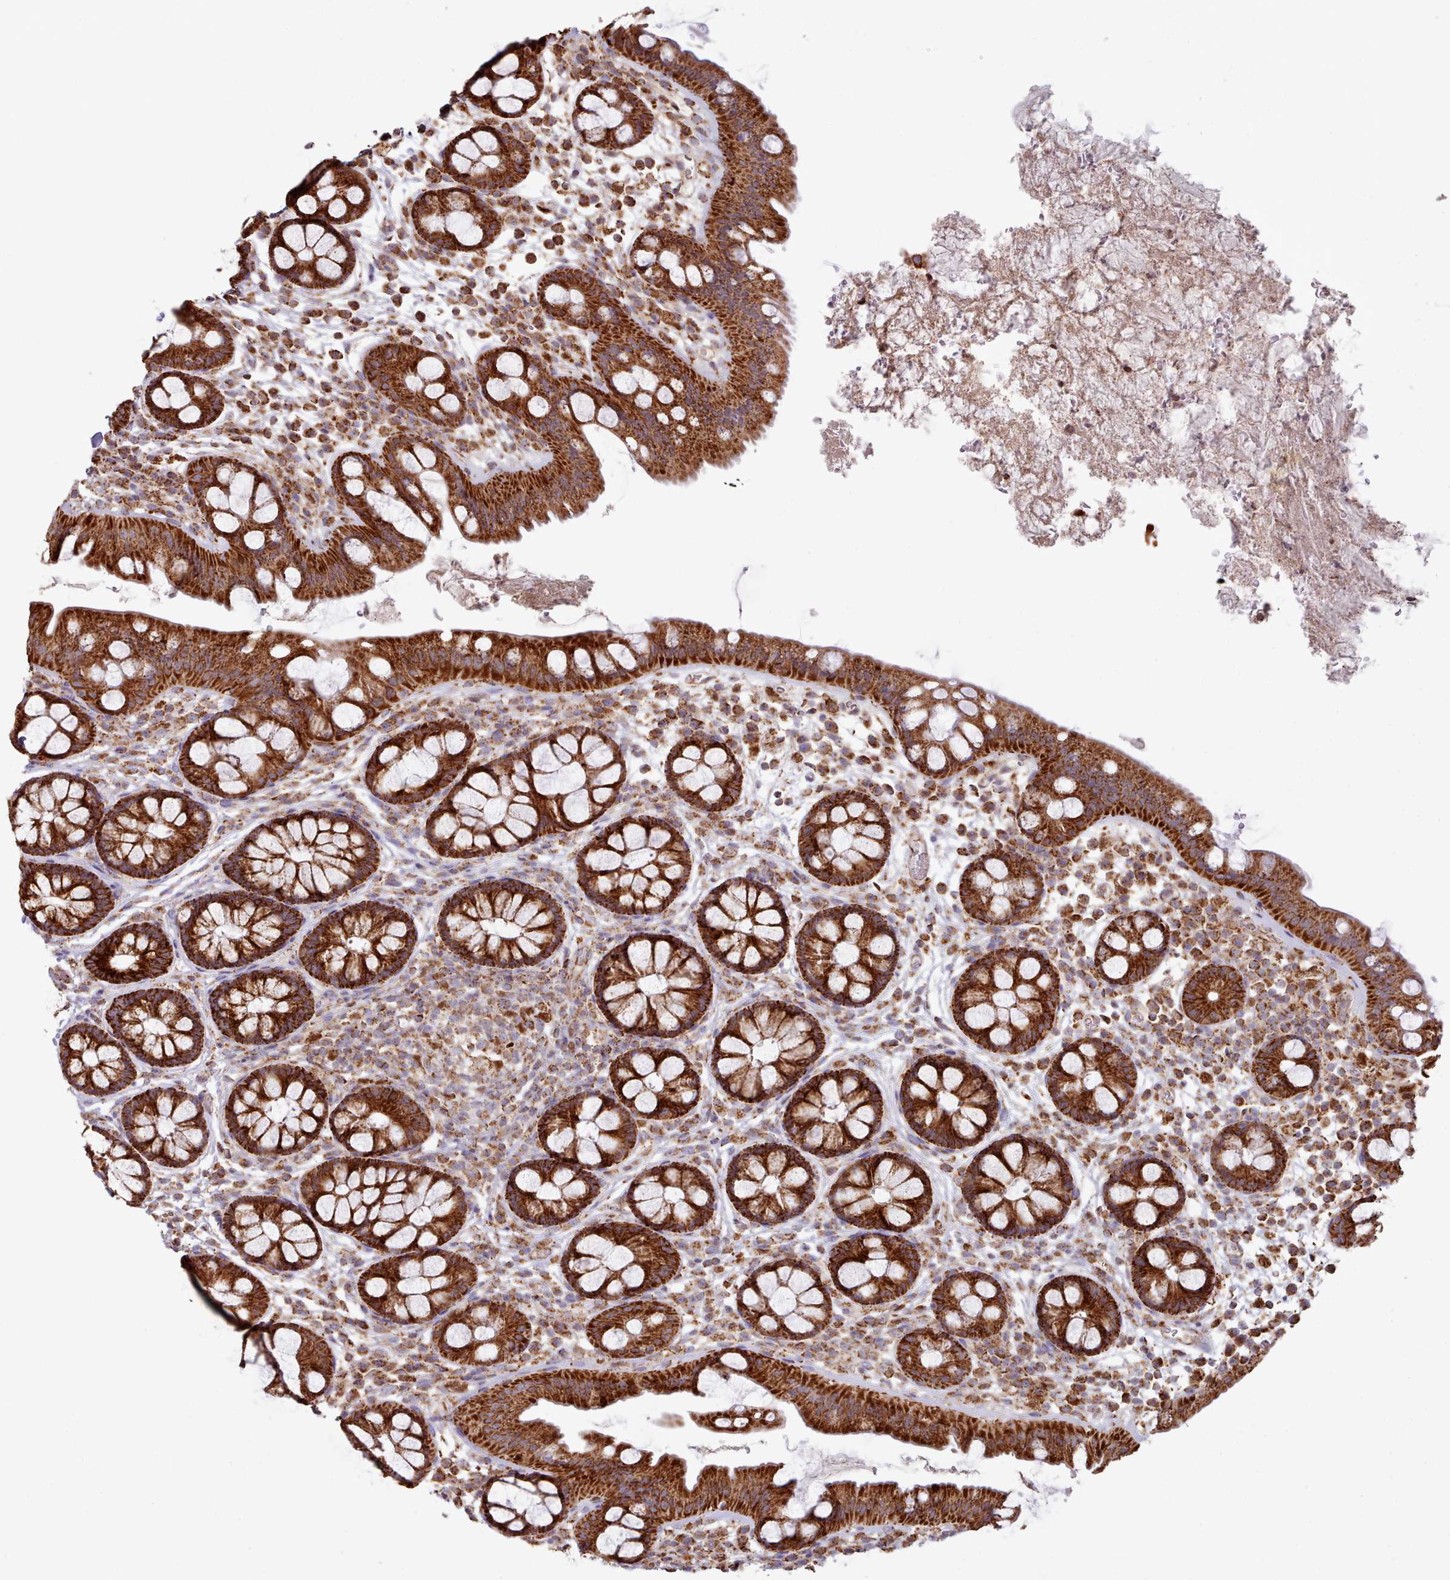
{"staining": {"intensity": "strong", "quantity": ">75%", "location": "cytoplasmic/membranous"}, "tissue": "rectum", "cell_type": "Glandular cells", "image_type": "normal", "snomed": [{"axis": "morphology", "description": "Normal tissue, NOS"}, {"axis": "topography", "description": "Rectum"}, {"axis": "topography", "description": "Peripheral nerve tissue"}], "caption": "A high-resolution micrograph shows immunohistochemistry (IHC) staining of normal rectum, which exhibits strong cytoplasmic/membranous staining in approximately >75% of glandular cells.", "gene": "HSDL2", "patient": {"sex": "female", "age": 69}}